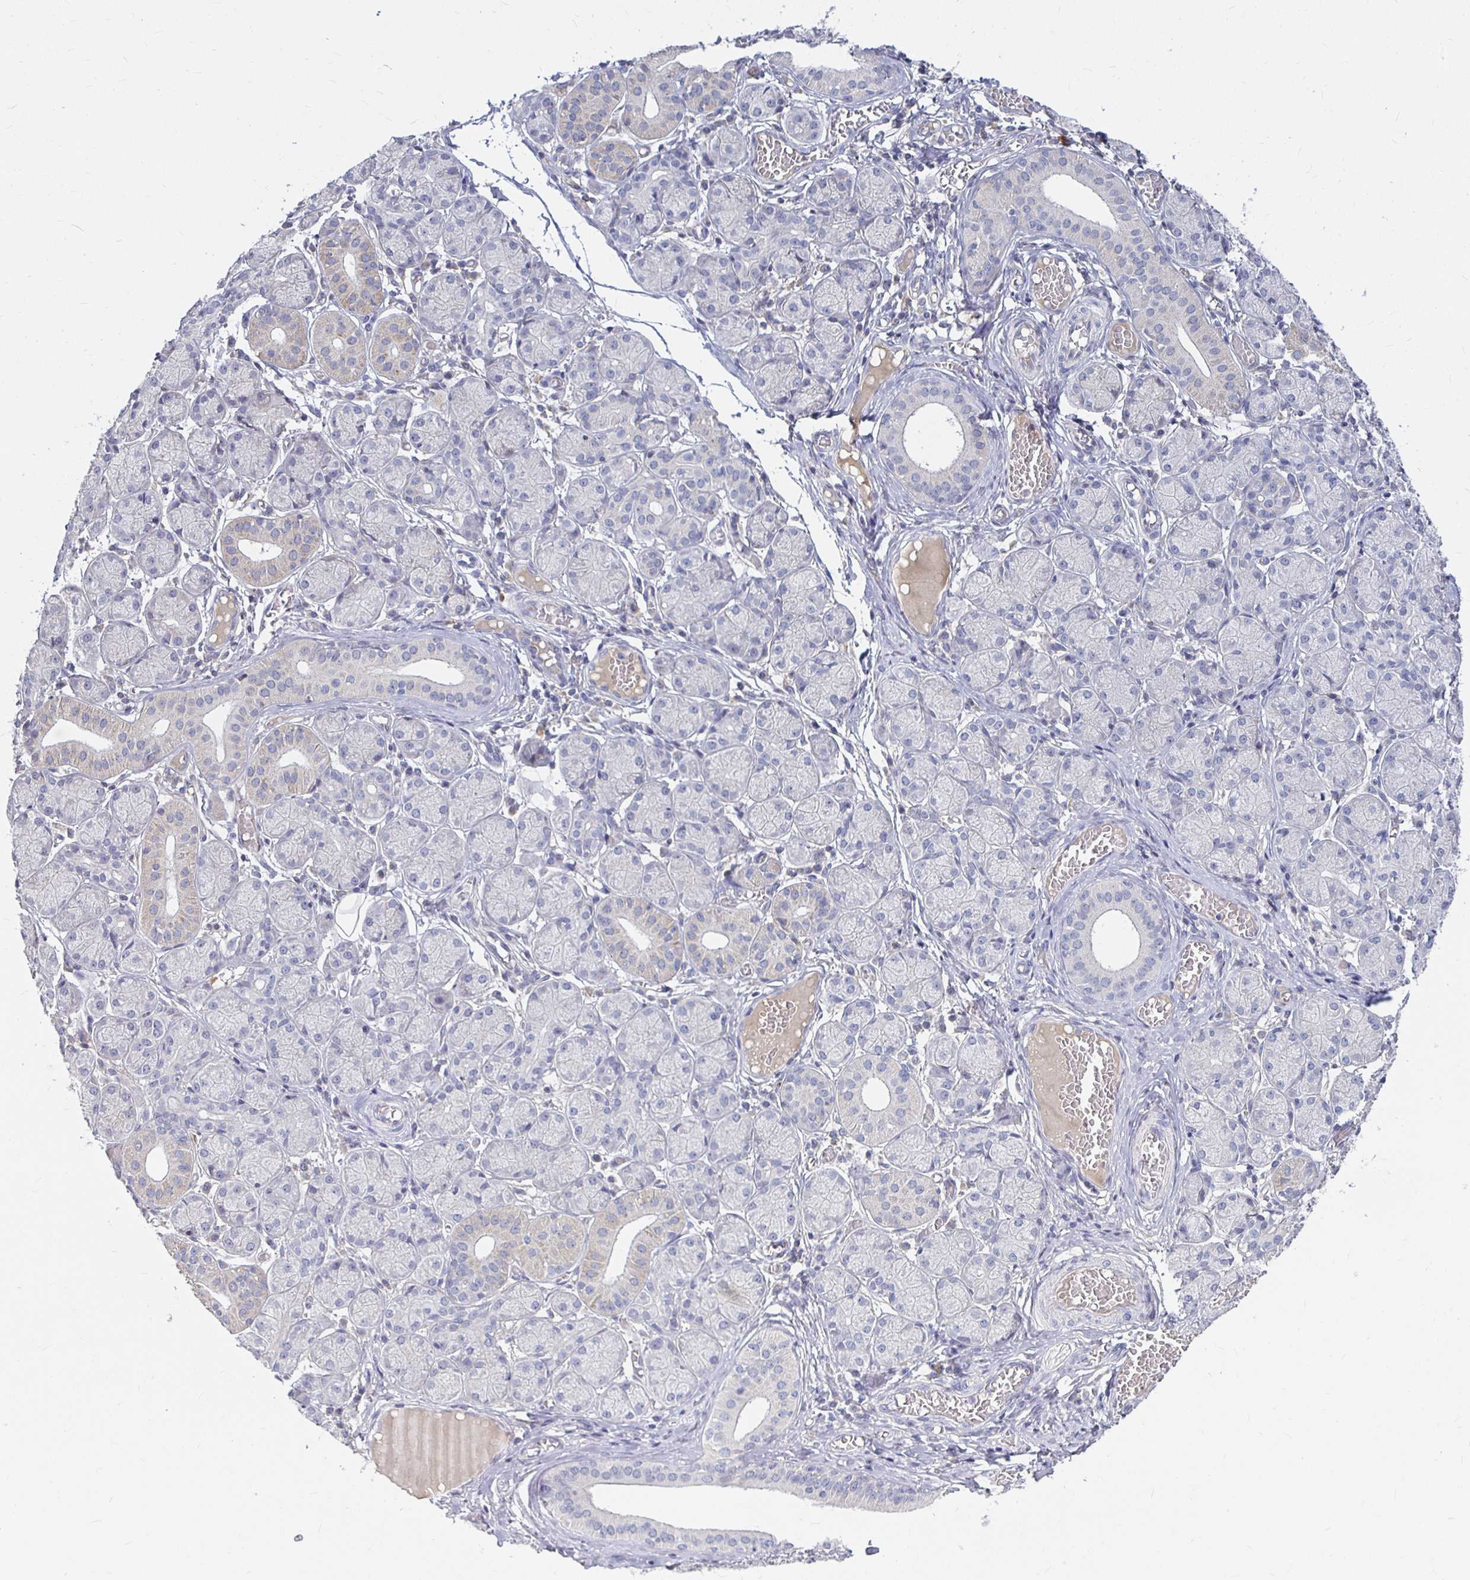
{"staining": {"intensity": "weak", "quantity": "<25%", "location": "cytoplasmic/membranous"}, "tissue": "salivary gland", "cell_type": "Glandular cells", "image_type": "normal", "snomed": [{"axis": "morphology", "description": "Normal tissue, NOS"}, {"axis": "topography", "description": "Salivary gland"}], "caption": "A high-resolution histopathology image shows immunohistochemistry (IHC) staining of unremarkable salivary gland, which shows no significant staining in glandular cells.", "gene": "RNF144B", "patient": {"sex": "female", "age": 24}}